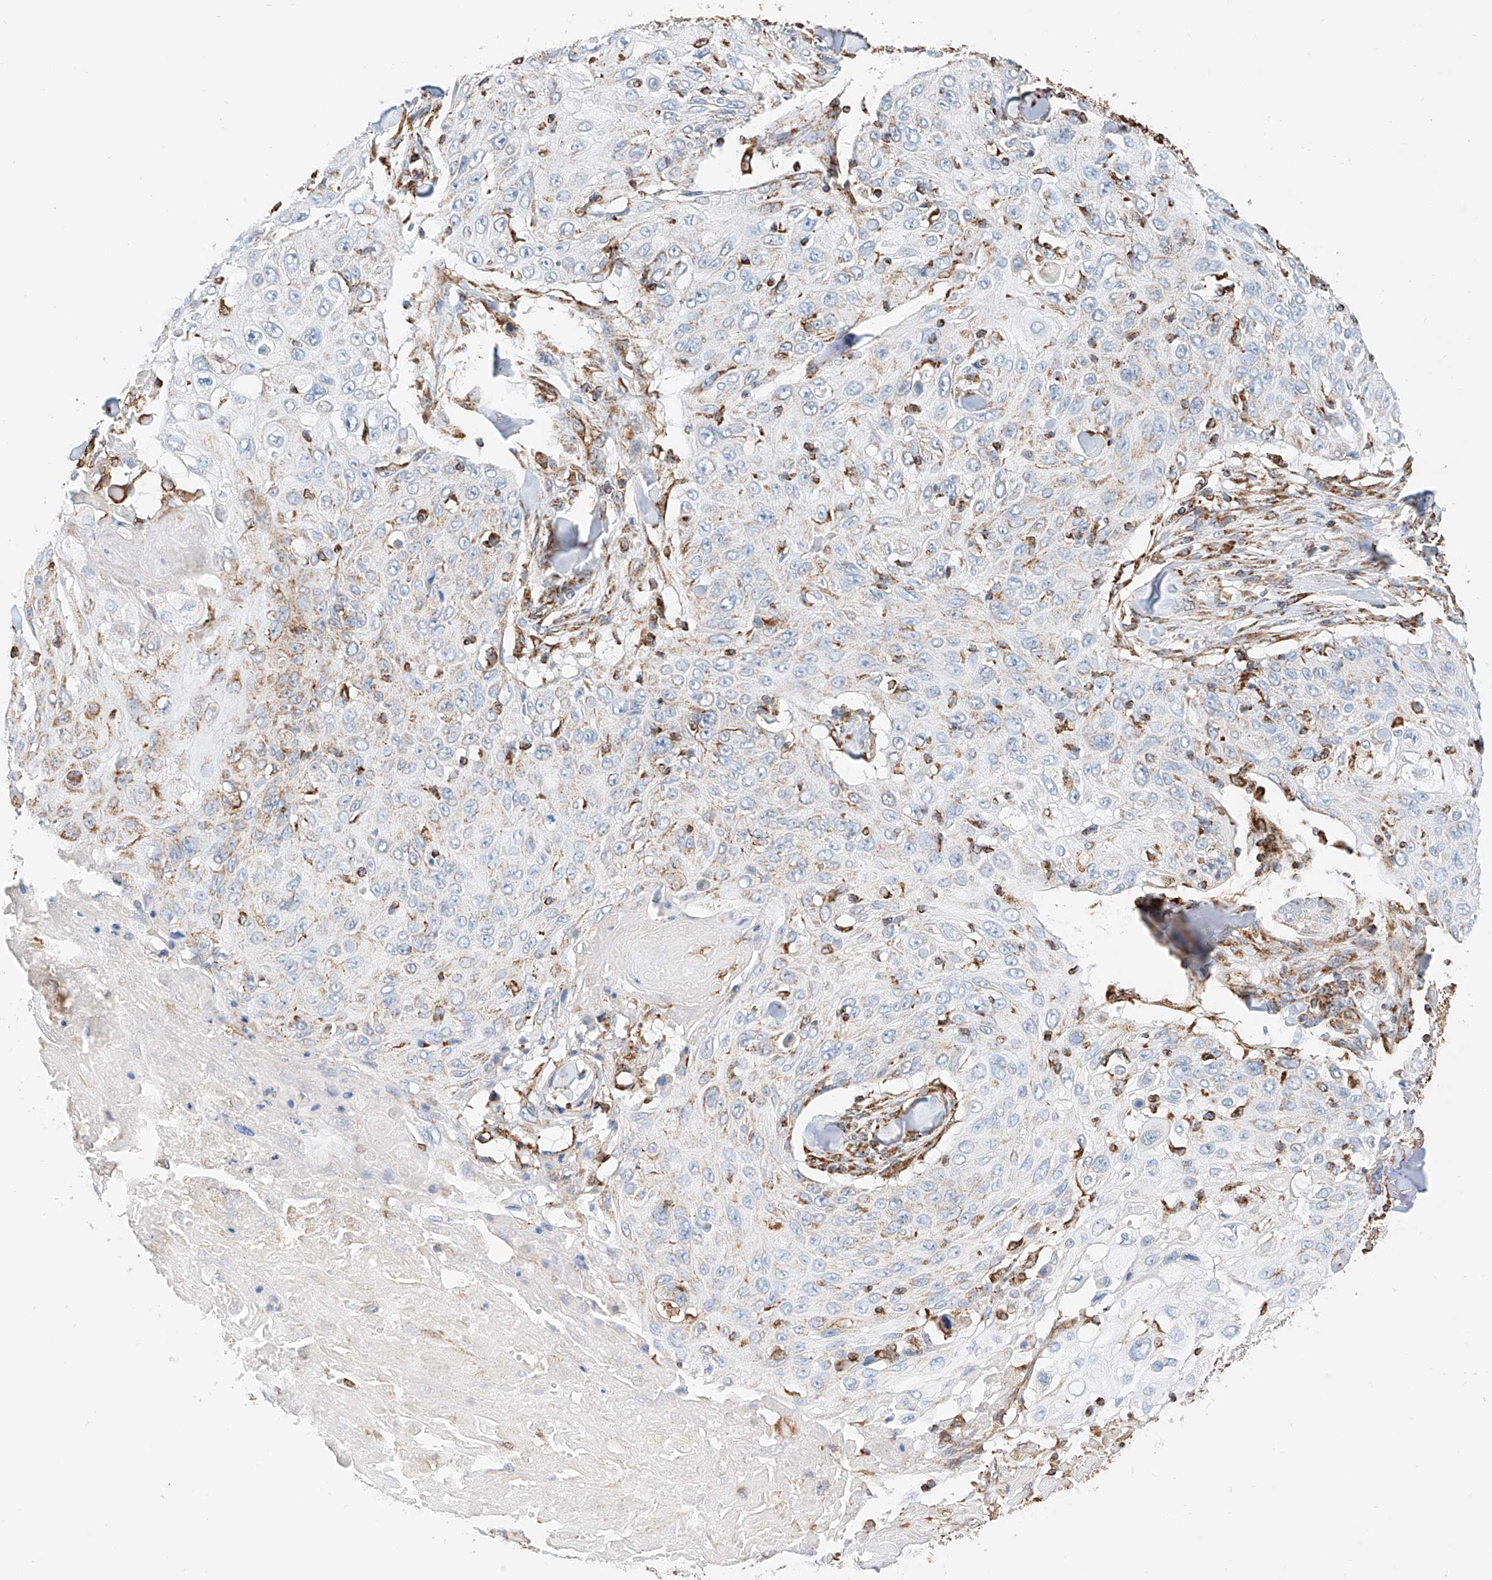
{"staining": {"intensity": "negative", "quantity": "none", "location": "none"}, "tissue": "skin cancer", "cell_type": "Tumor cells", "image_type": "cancer", "snomed": [{"axis": "morphology", "description": "Squamous cell carcinoma, NOS"}, {"axis": "topography", "description": "Skin"}], "caption": "Skin cancer was stained to show a protein in brown. There is no significant staining in tumor cells.", "gene": "NDUFV3", "patient": {"sex": "male", "age": 86}}